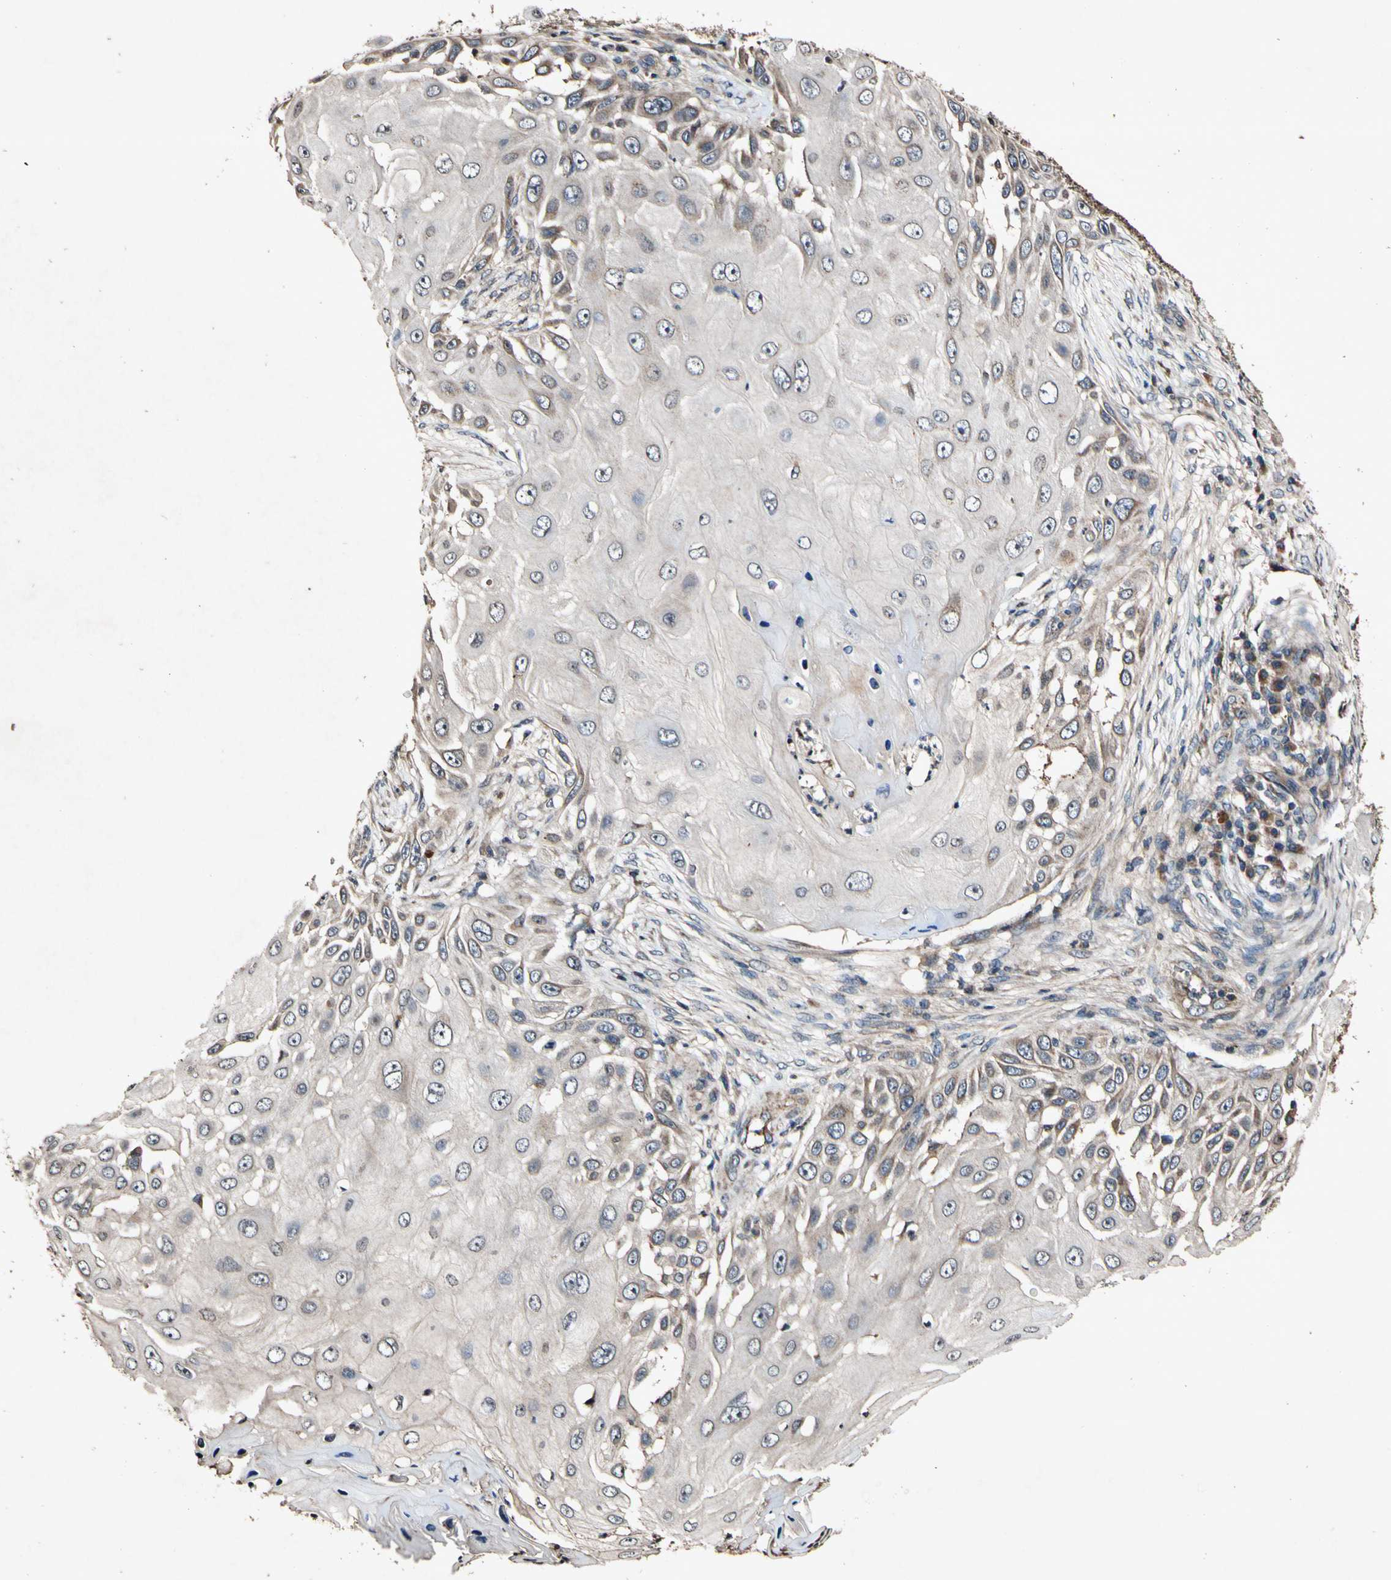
{"staining": {"intensity": "moderate", "quantity": "25%-75%", "location": "cytoplasmic/membranous"}, "tissue": "skin cancer", "cell_type": "Tumor cells", "image_type": "cancer", "snomed": [{"axis": "morphology", "description": "Squamous cell carcinoma, NOS"}, {"axis": "topography", "description": "Skin"}], "caption": "Immunohistochemical staining of skin squamous cell carcinoma demonstrates moderate cytoplasmic/membranous protein positivity in approximately 25%-75% of tumor cells.", "gene": "PLAT", "patient": {"sex": "female", "age": 44}}